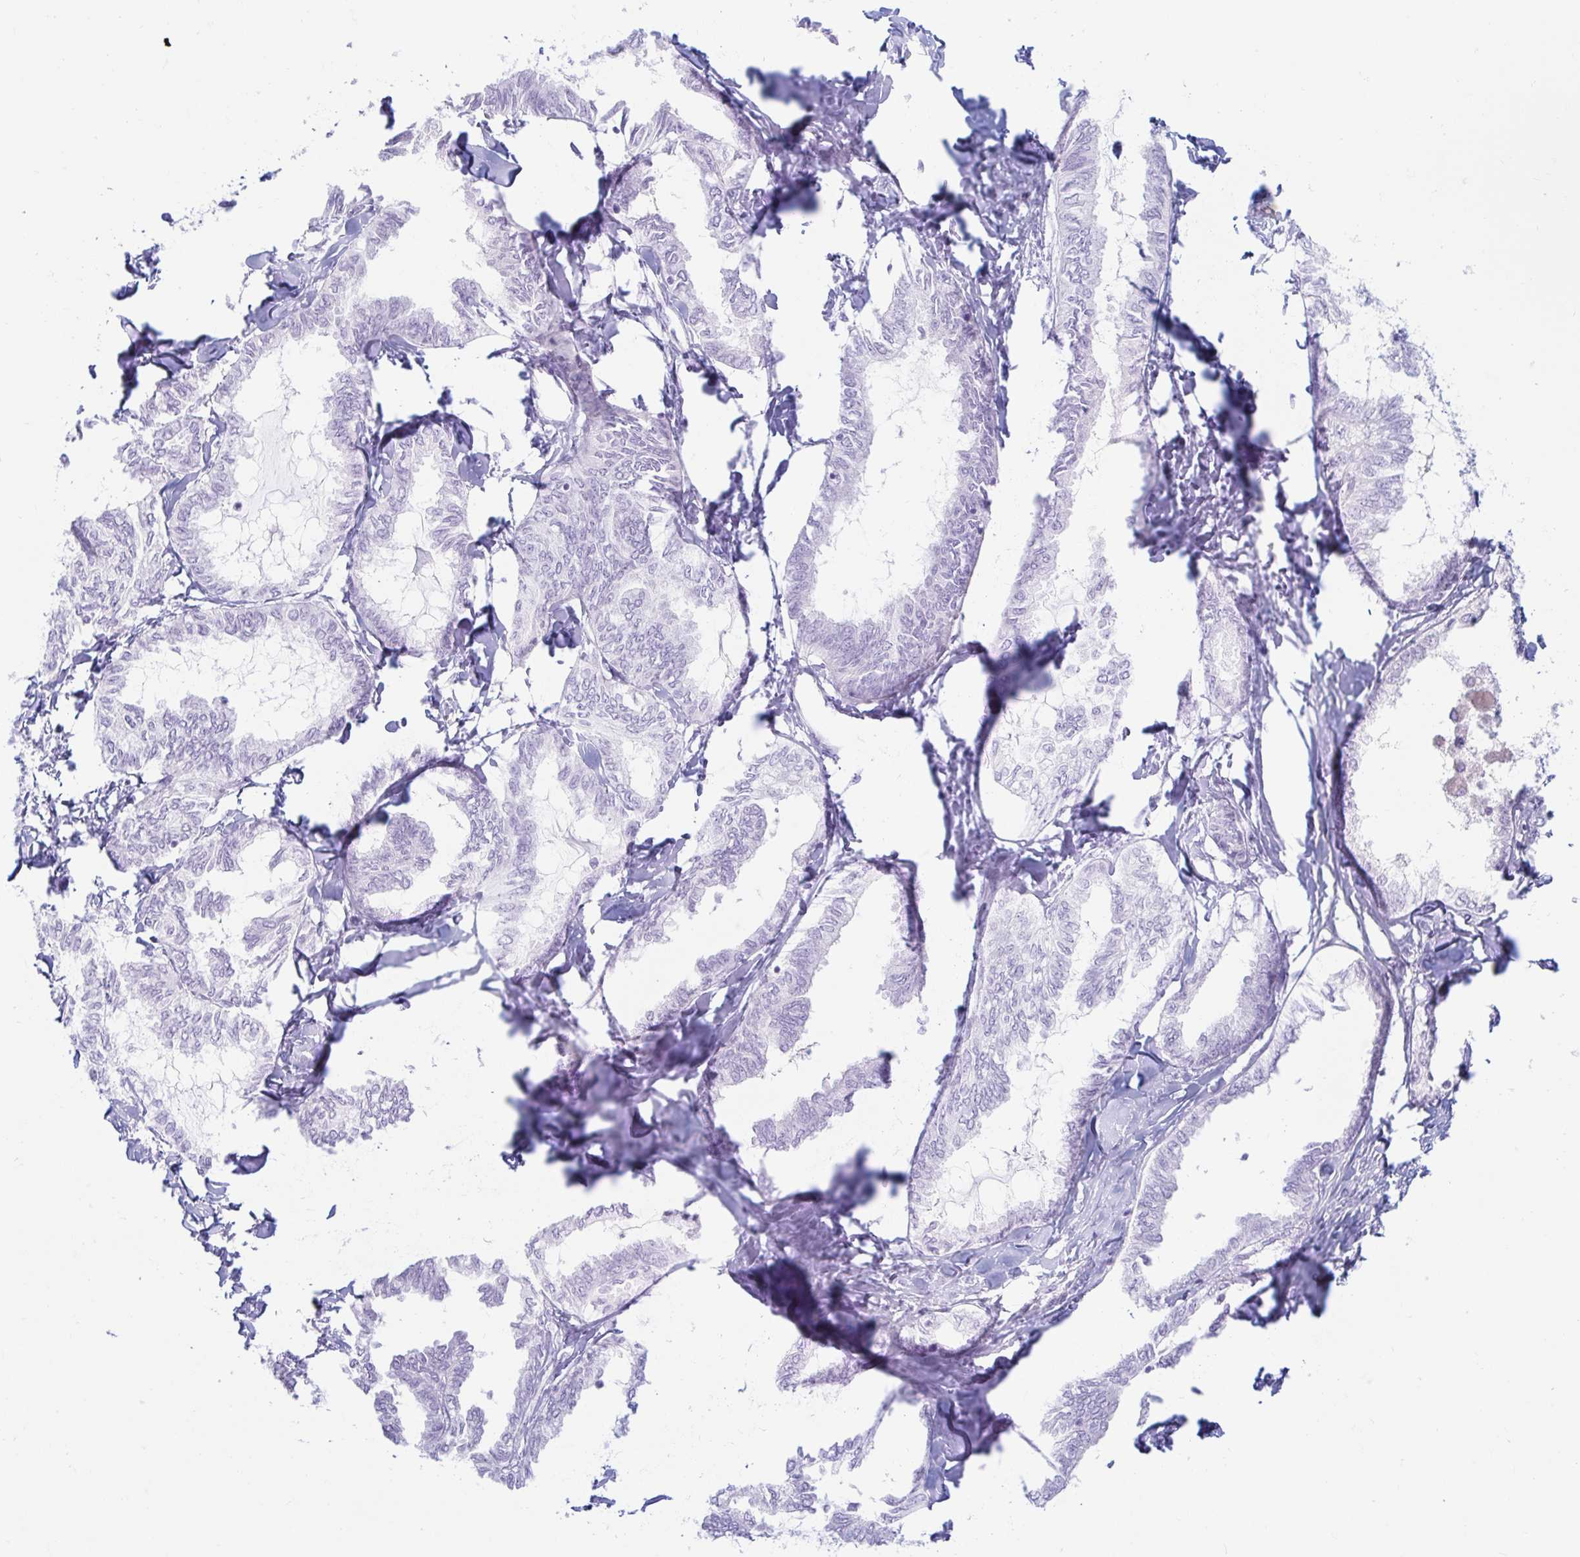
{"staining": {"intensity": "negative", "quantity": "none", "location": "none"}, "tissue": "ovarian cancer", "cell_type": "Tumor cells", "image_type": "cancer", "snomed": [{"axis": "morphology", "description": "Carcinoma, endometroid"}, {"axis": "topography", "description": "Ovary"}], "caption": "Histopathology image shows no protein staining in tumor cells of endometroid carcinoma (ovarian) tissue. Nuclei are stained in blue.", "gene": "ERICH6", "patient": {"sex": "female", "age": 70}}